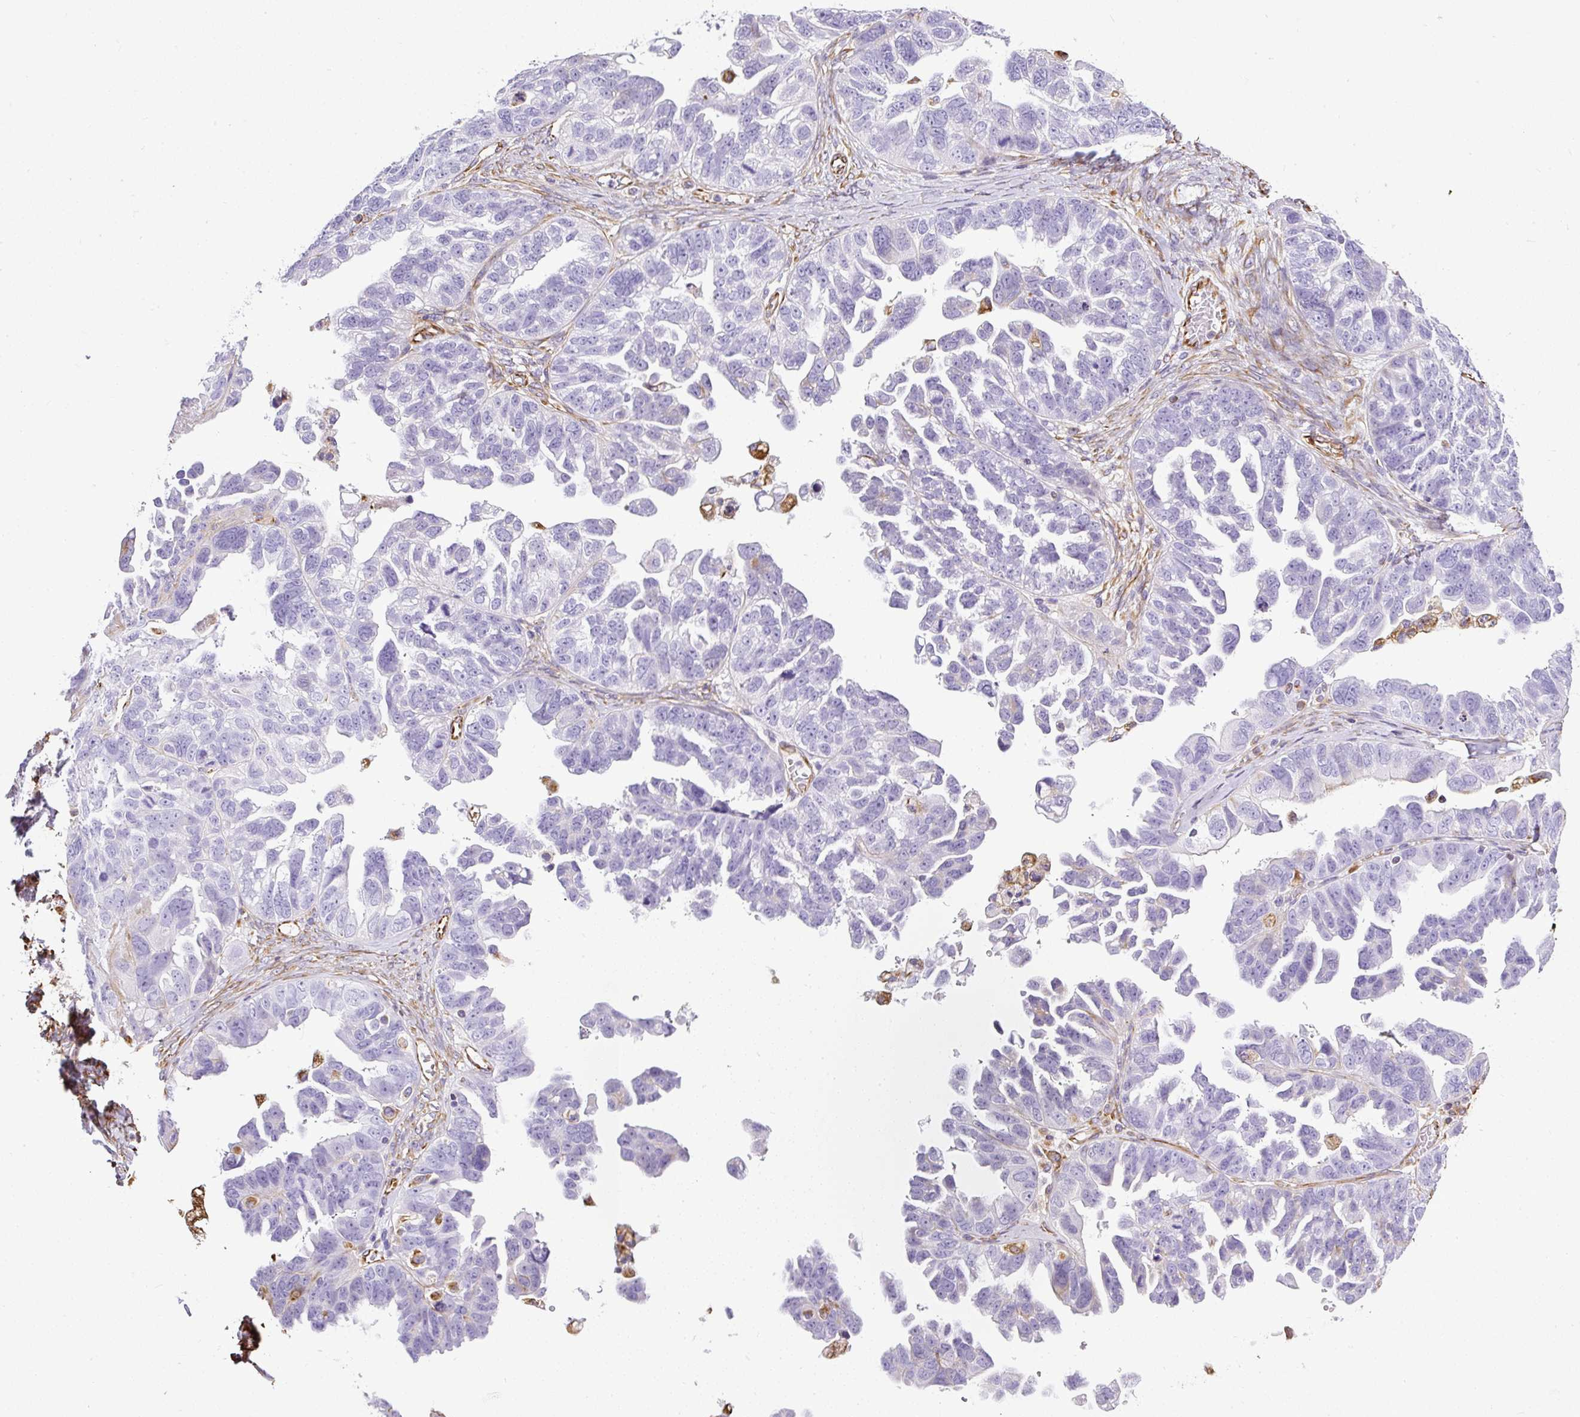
{"staining": {"intensity": "negative", "quantity": "none", "location": "none"}, "tissue": "ovarian cancer", "cell_type": "Tumor cells", "image_type": "cancer", "snomed": [{"axis": "morphology", "description": "Cystadenocarcinoma, serous, NOS"}, {"axis": "topography", "description": "Ovary"}], "caption": "This histopathology image is of ovarian cancer (serous cystadenocarcinoma) stained with IHC to label a protein in brown with the nuclei are counter-stained blue. There is no positivity in tumor cells.", "gene": "PLS1", "patient": {"sex": "female", "age": 79}}